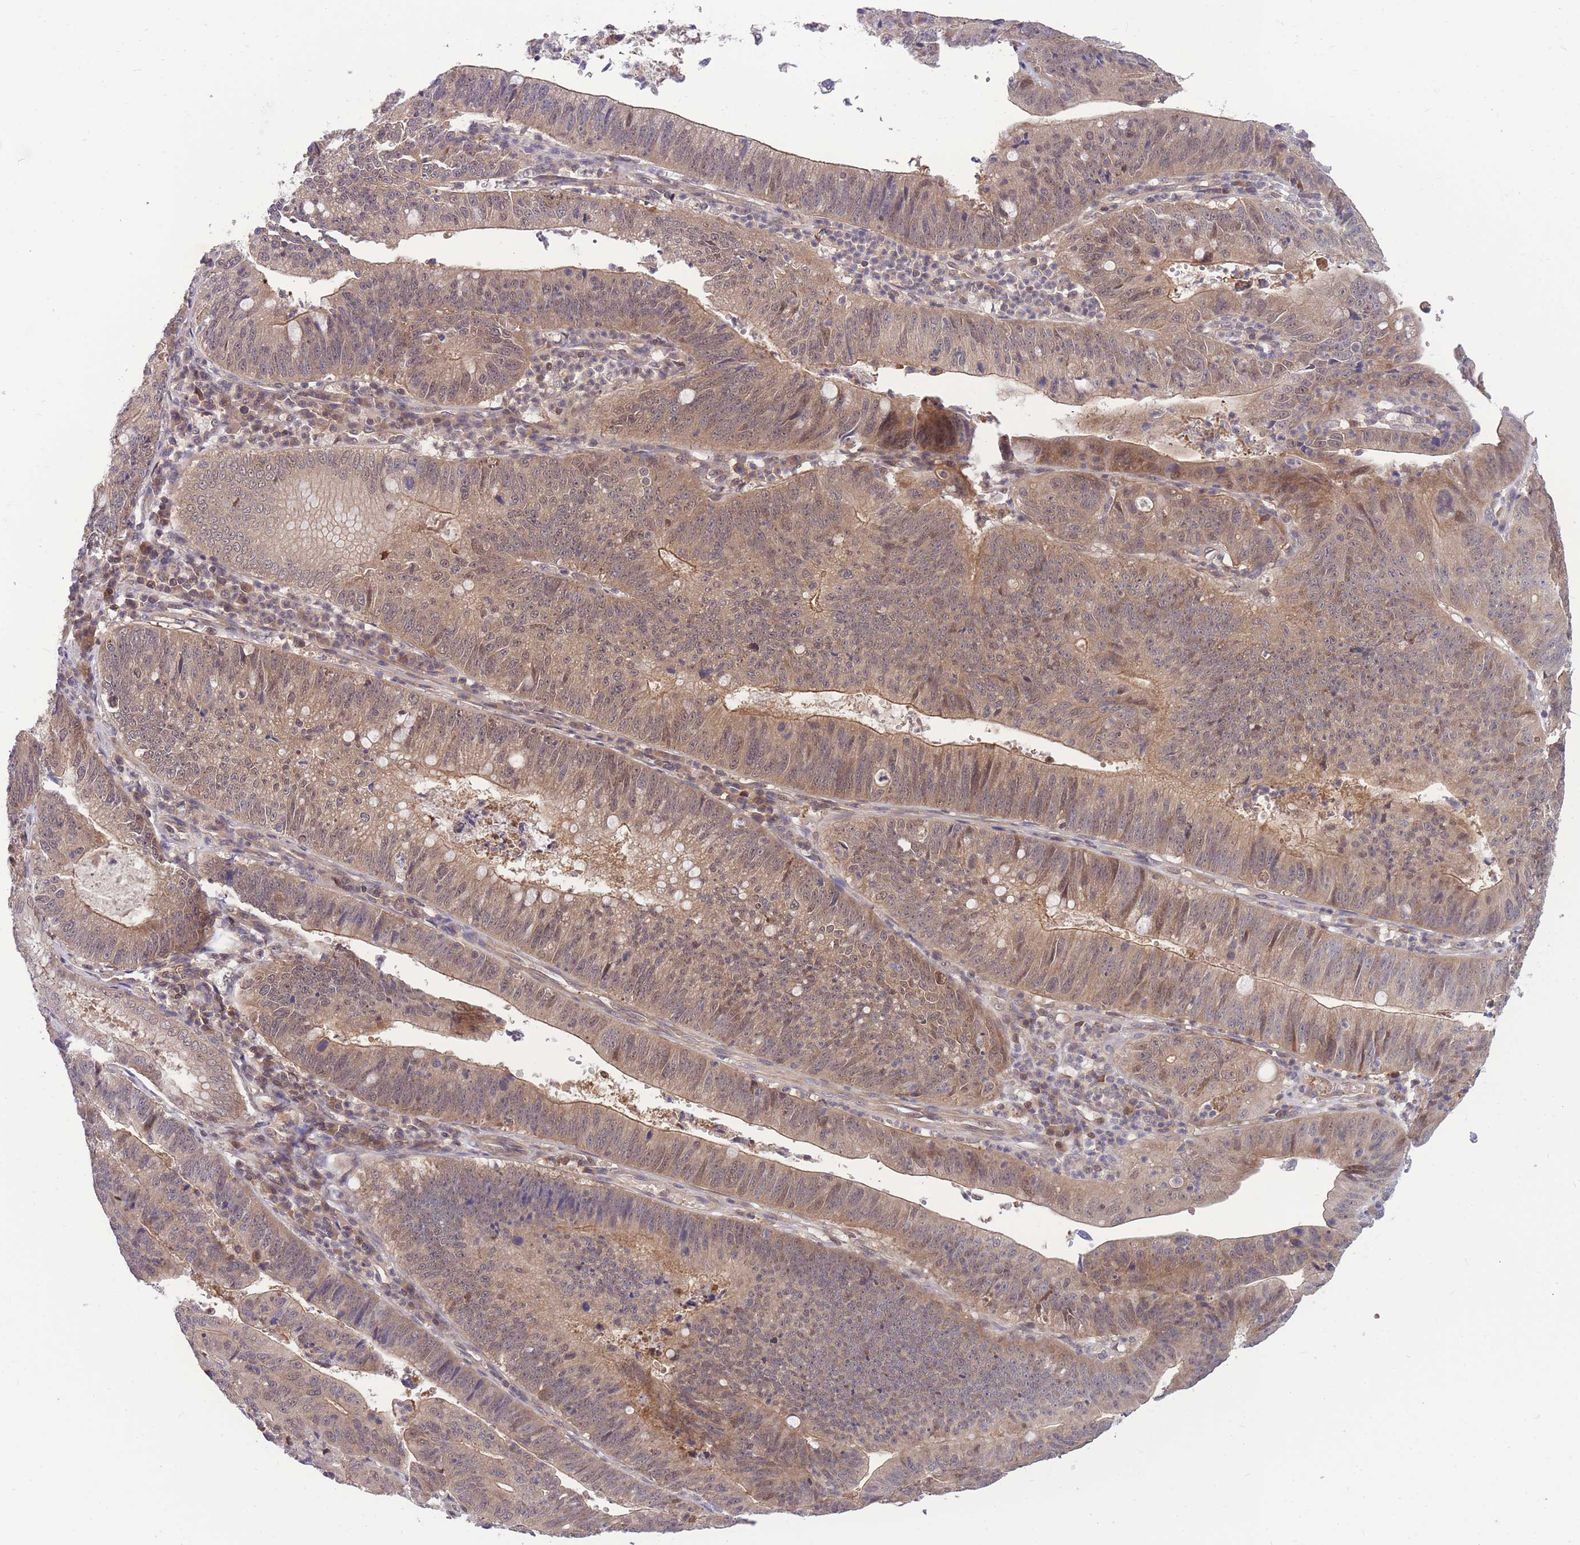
{"staining": {"intensity": "moderate", "quantity": "25%-75%", "location": "cytoplasmic/membranous"}, "tissue": "stomach cancer", "cell_type": "Tumor cells", "image_type": "cancer", "snomed": [{"axis": "morphology", "description": "Adenocarcinoma, NOS"}, {"axis": "topography", "description": "Stomach"}], "caption": "Stomach cancer tissue exhibits moderate cytoplasmic/membranous expression in about 25%-75% of tumor cells", "gene": "UBE2N", "patient": {"sex": "male", "age": 59}}